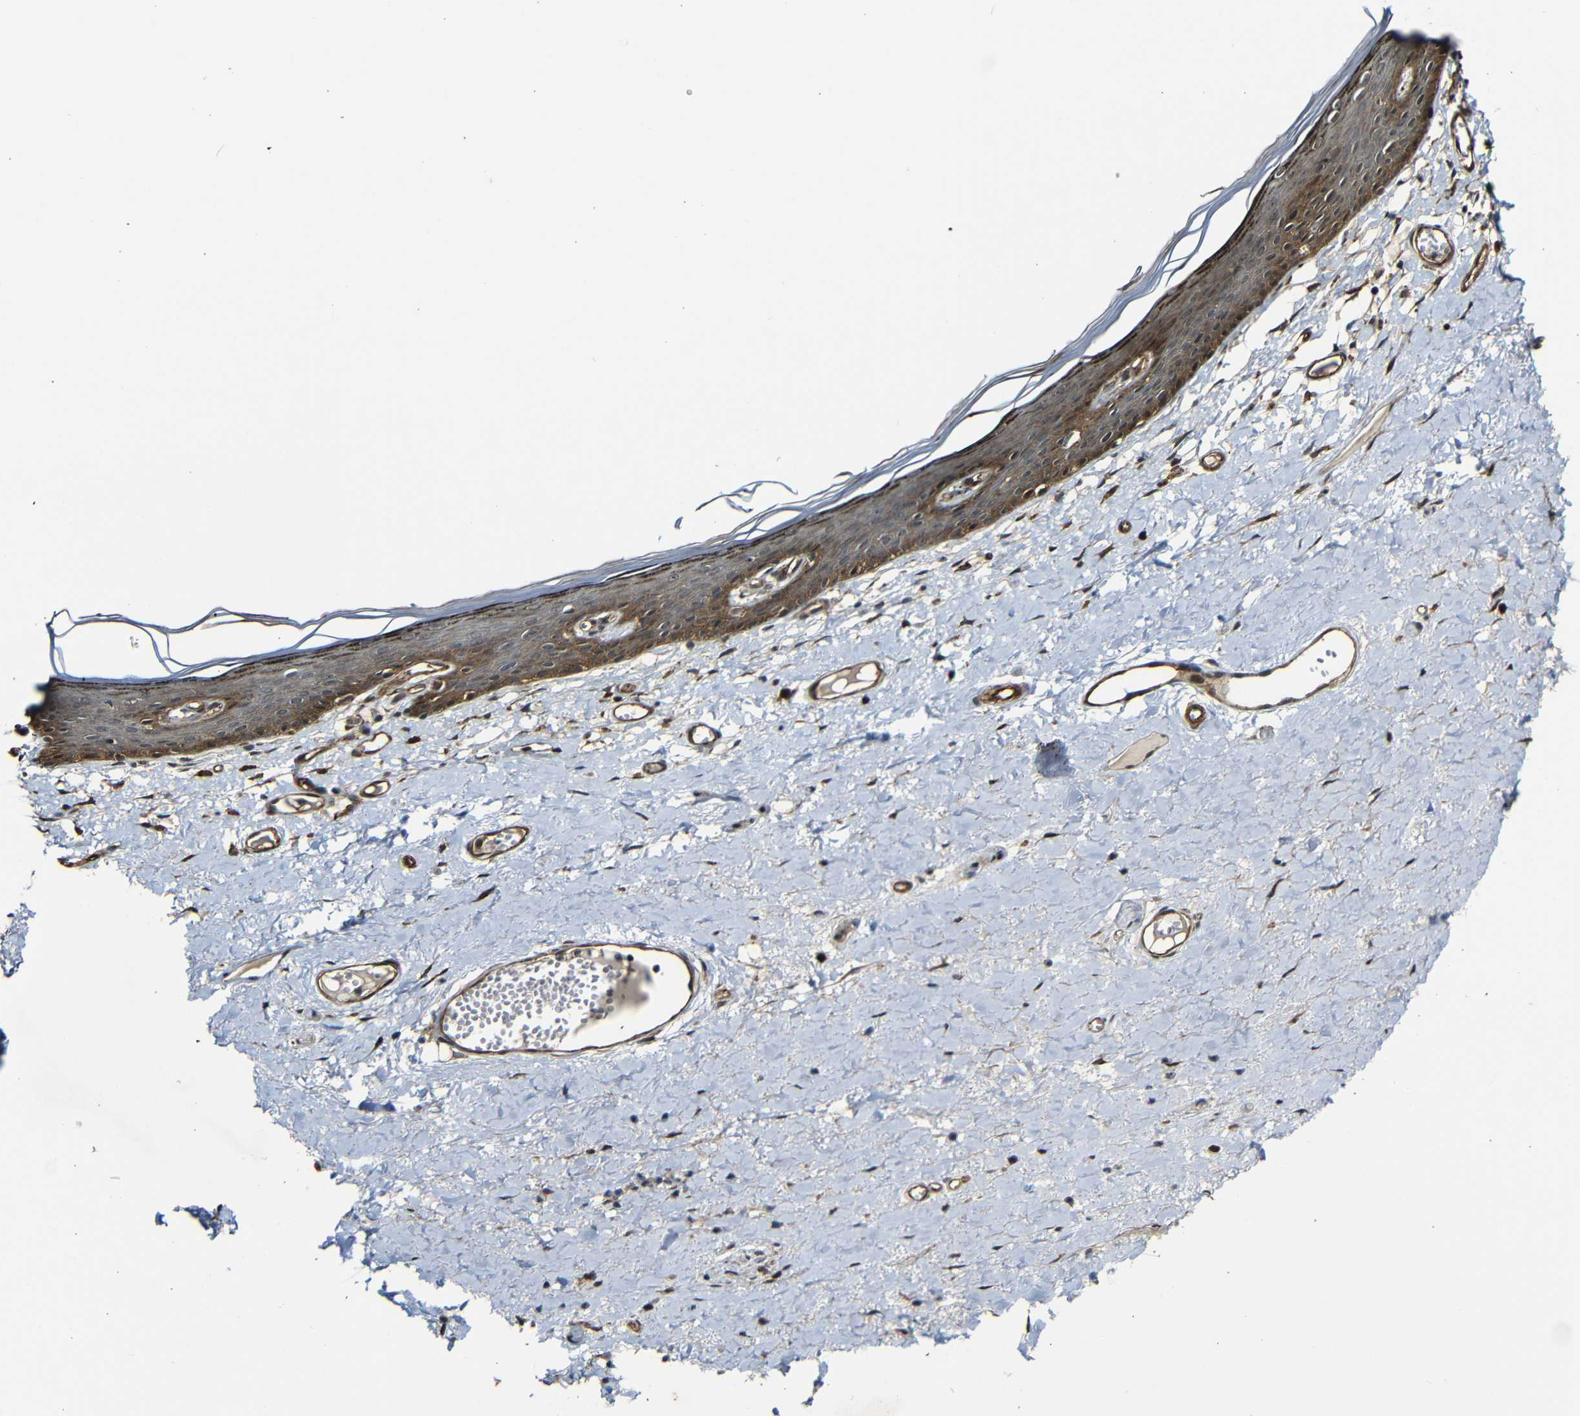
{"staining": {"intensity": "strong", "quantity": "25%-75%", "location": "cytoplasmic/membranous,nuclear"}, "tissue": "skin", "cell_type": "Epidermal cells", "image_type": "normal", "snomed": [{"axis": "morphology", "description": "Normal tissue, NOS"}, {"axis": "topography", "description": "Vulva"}], "caption": "Immunohistochemistry (IHC) image of benign skin: skin stained using immunohistochemistry exhibits high levels of strong protein expression localized specifically in the cytoplasmic/membranous,nuclear of epidermal cells, appearing as a cytoplasmic/membranous,nuclear brown color.", "gene": "RELL1", "patient": {"sex": "female", "age": 54}}